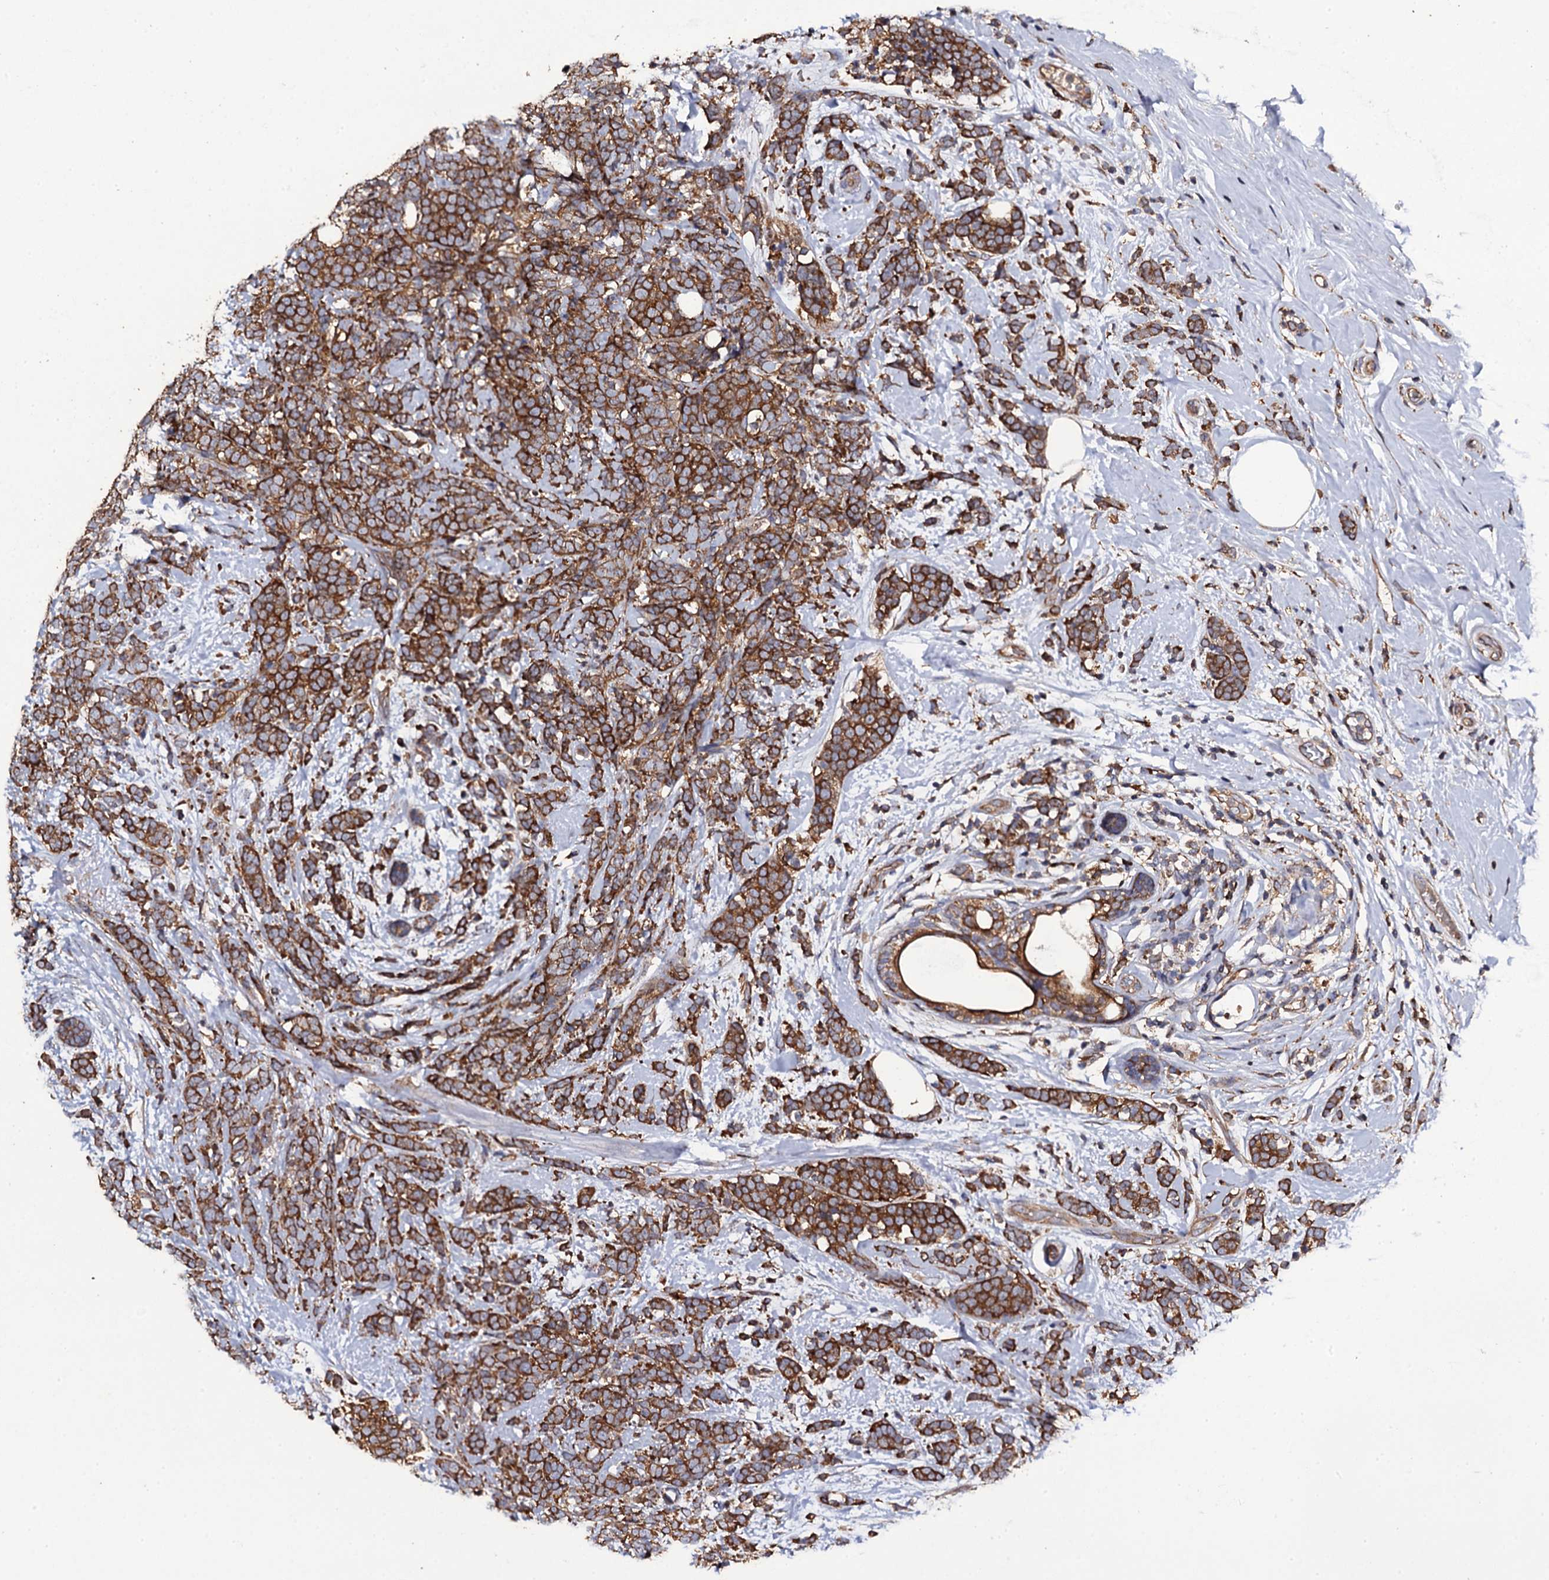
{"staining": {"intensity": "strong", "quantity": ">75%", "location": "cytoplasmic/membranous"}, "tissue": "breast cancer", "cell_type": "Tumor cells", "image_type": "cancer", "snomed": [{"axis": "morphology", "description": "Lobular carcinoma"}, {"axis": "topography", "description": "Breast"}], "caption": "Tumor cells display high levels of strong cytoplasmic/membranous expression in approximately >75% of cells in breast cancer. (DAB IHC, brown staining for protein, blue staining for nuclei).", "gene": "TTC23", "patient": {"sex": "female", "age": 58}}